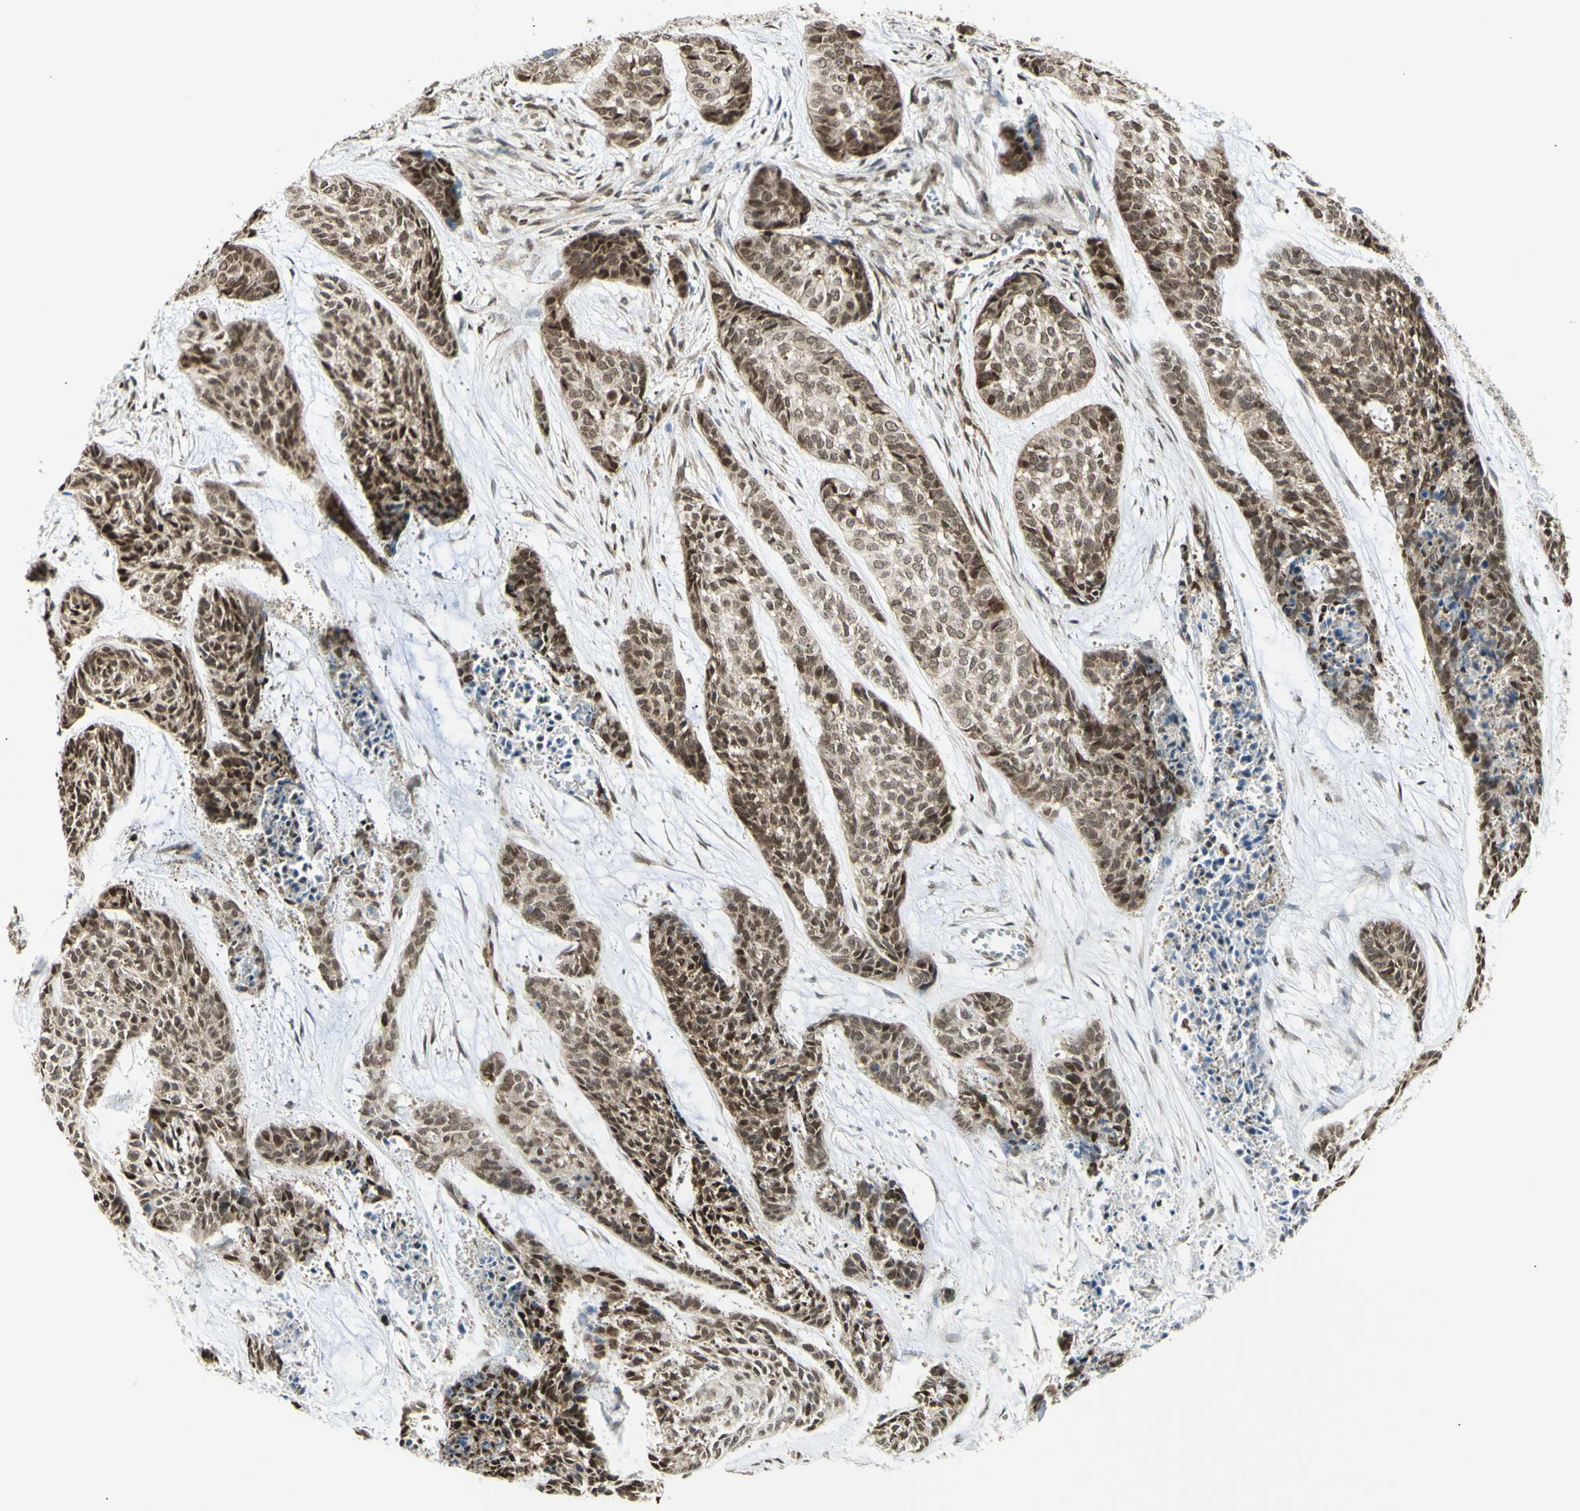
{"staining": {"intensity": "moderate", "quantity": ">75%", "location": "nuclear"}, "tissue": "skin cancer", "cell_type": "Tumor cells", "image_type": "cancer", "snomed": [{"axis": "morphology", "description": "Basal cell carcinoma"}, {"axis": "topography", "description": "Skin"}], "caption": "Immunohistochemical staining of skin cancer (basal cell carcinoma) shows medium levels of moderate nuclear protein expression in approximately >75% of tumor cells. (IHC, brightfield microscopy, high magnification).", "gene": "ZMYM6", "patient": {"sex": "female", "age": 64}}